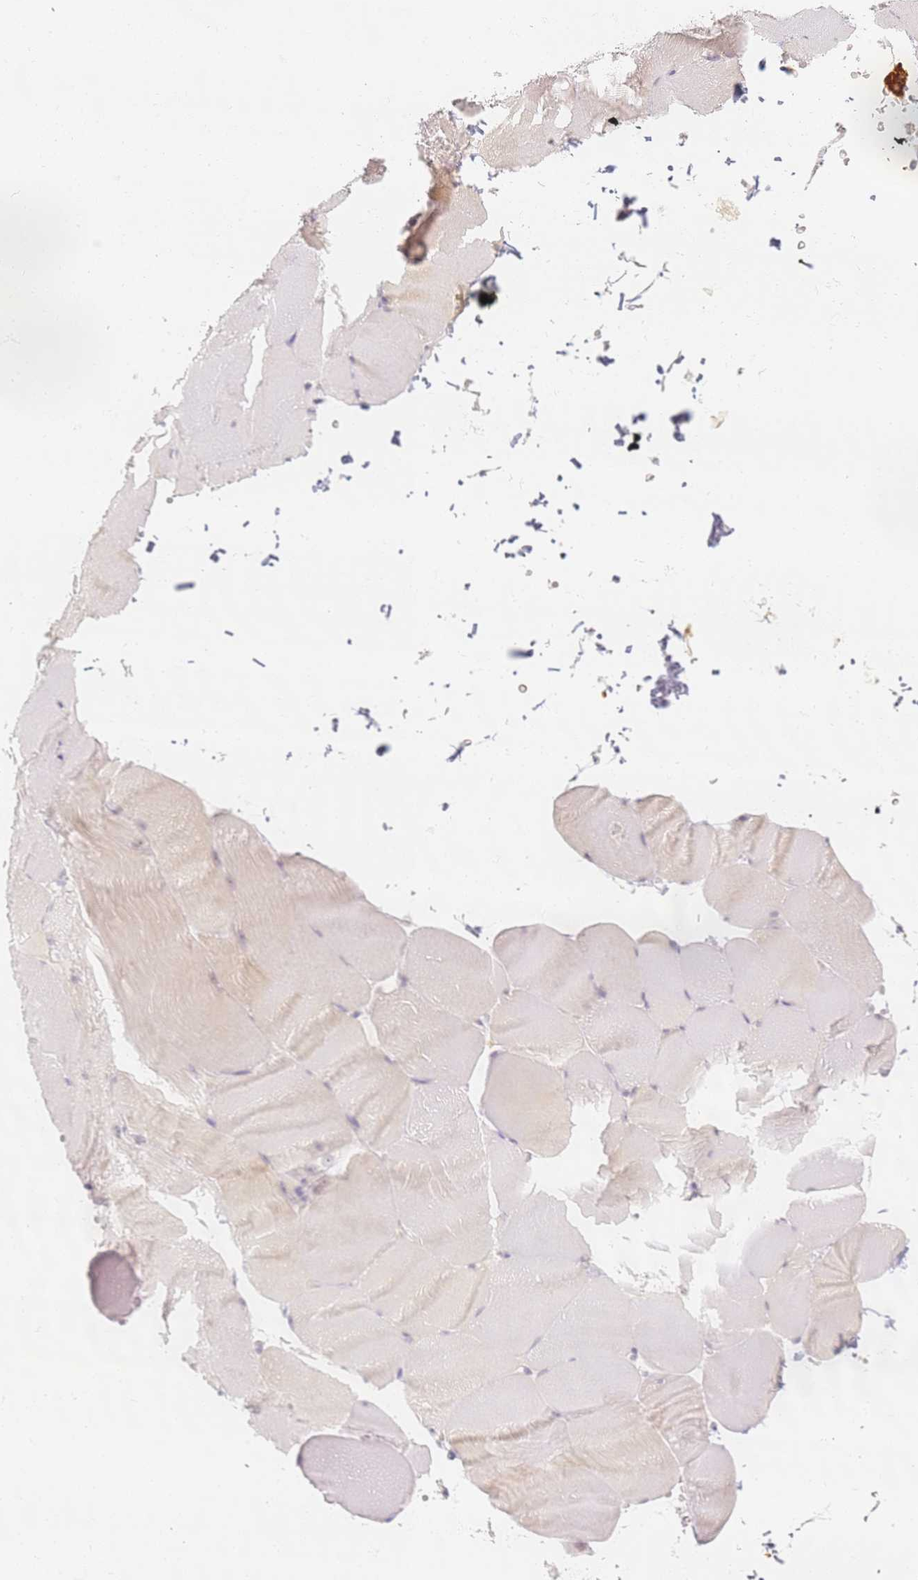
{"staining": {"intensity": "negative", "quantity": "none", "location": "none"}, "tissue": "skeletal muscle", "cell_type": "Myocytes", "image_type": "normal", "snomed": [{"axis": "morphology", "description": "Normal tissue, NOS"}, {"axis": "topography", "description": "Skeletal muscle"}, {"axis": "topography", "description": "Parathyroid gland"}], "caption": "High magnification brightfield microscopy of normal skeletal muscle stained with DAB (brown) and counterstained with hematoxylin (blue): myocytes show no significant expression. (DAB immunohistochemistry visualized using brightfield microscopy, high magnification).", "gene": "SLC38A9", "patient": {"sex": "female", "age": 37}}